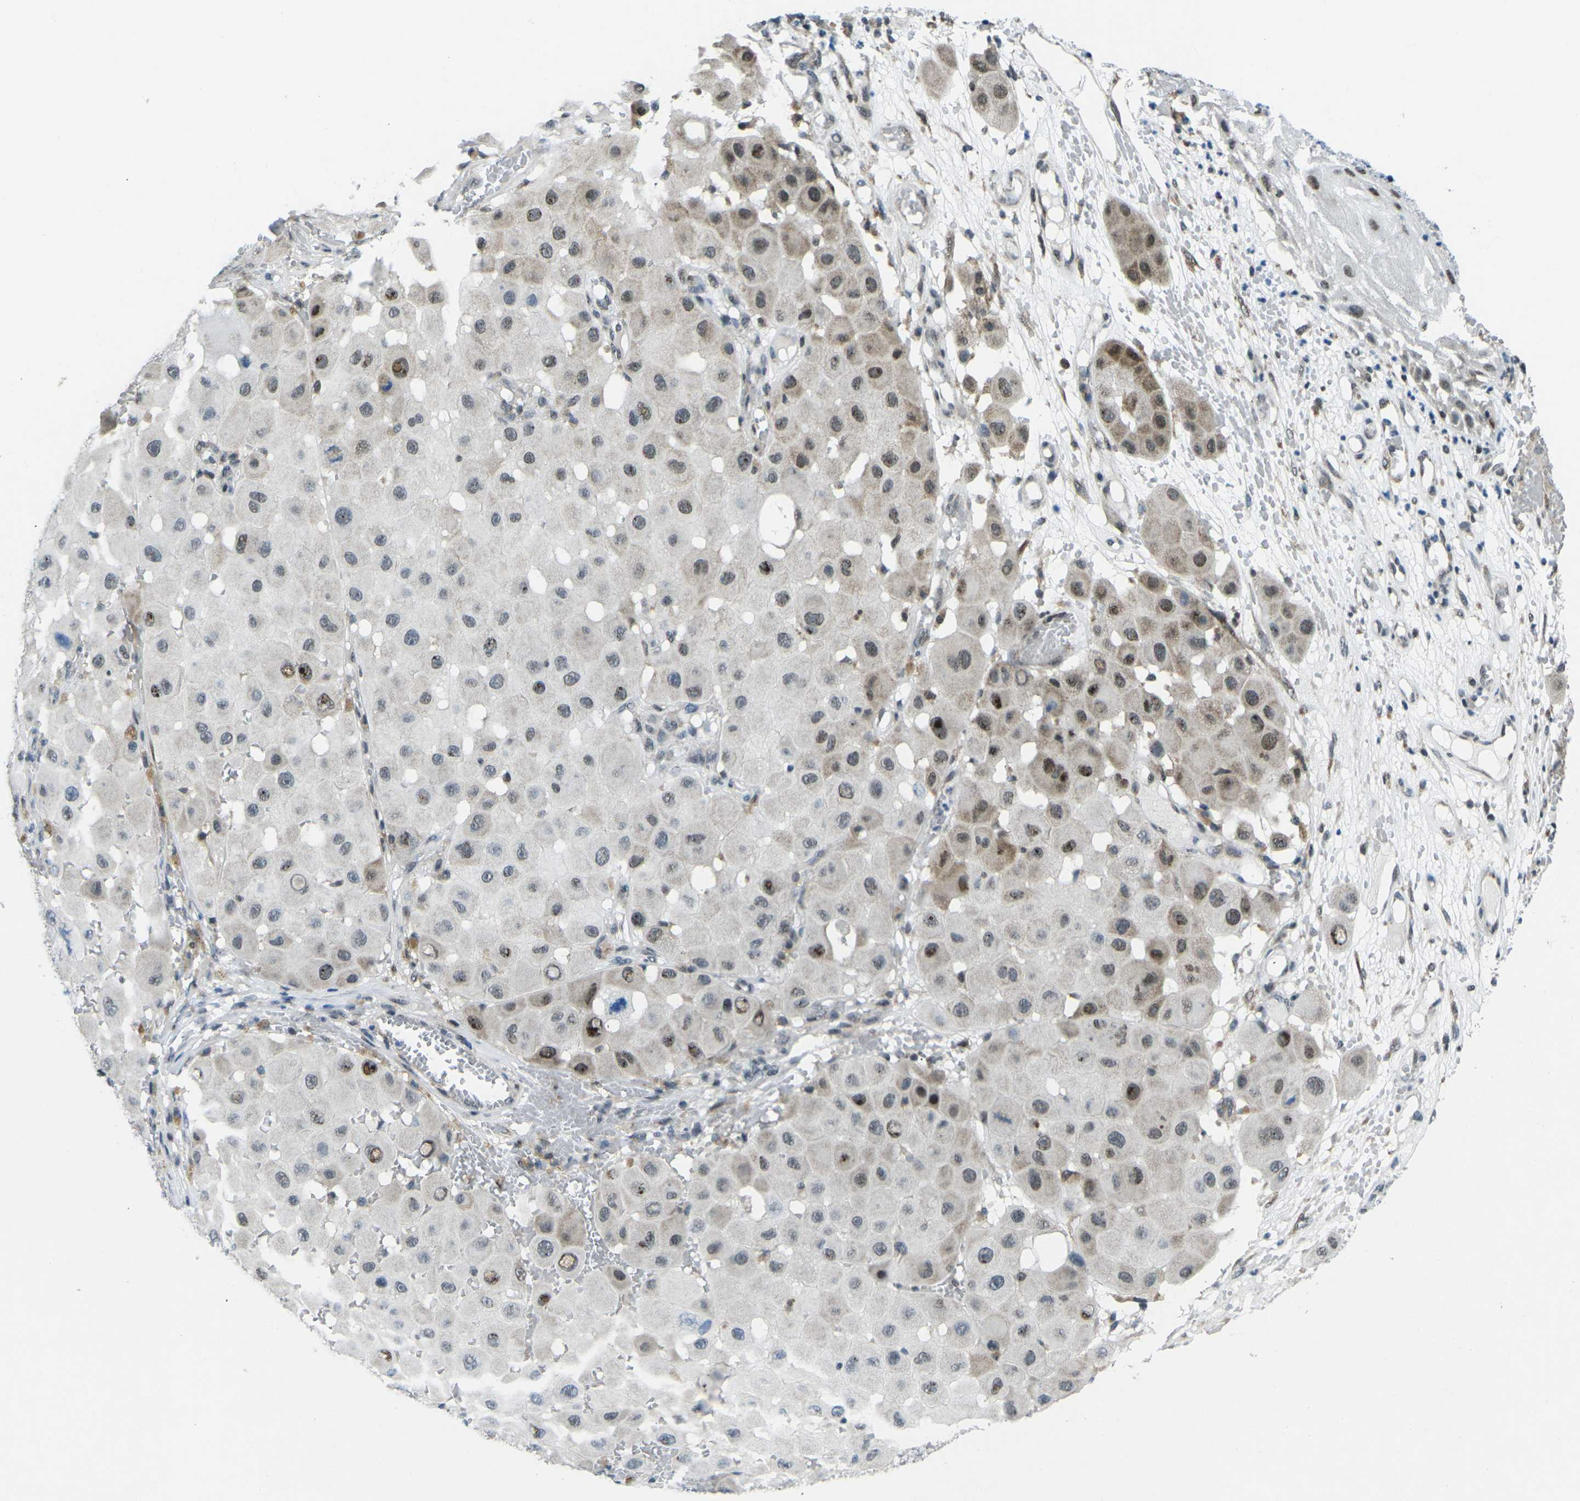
{"staining": {"intensity": "moderate", "quantity": "<25%", "location": "nuclear"}, "tissue": "melanoma", "cell_type": "Tumor cells", "image_type": "cancer", "snomed": [{"axis": "morphology", "description": "Malignant melanoma, NOS"}, {"axis": "topography", "description": "Skin"}], "caption": "Malignant melanoma stained for a protein demonstrates moderate nuclear positivity in tumor cells.", "gene": "MBNL1", "patient": {"sex": "female", "age": 81}}